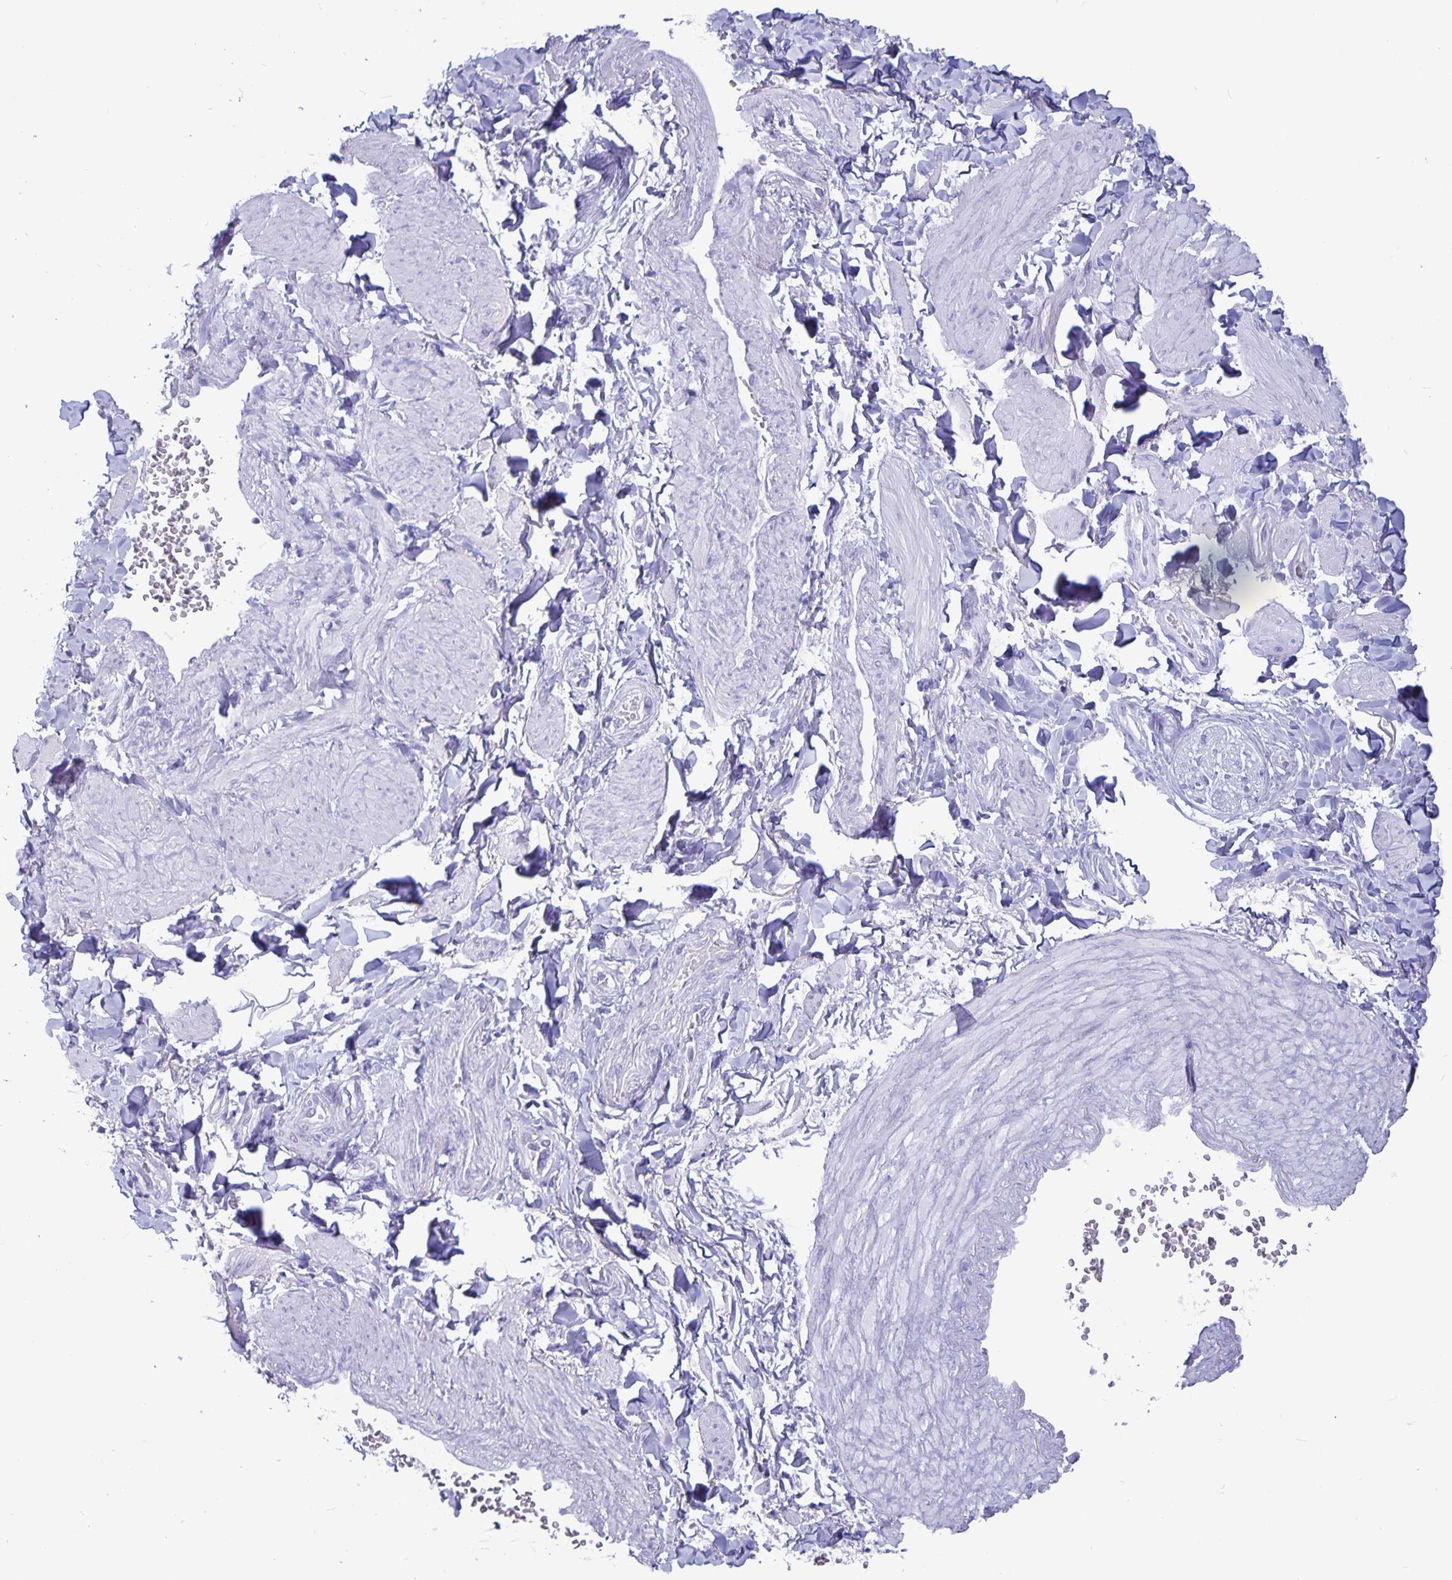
{"staining": {"intensity": "negative", "quantity": "none", "location": "none"}, "tissue": "adipose tissue", "cell_type": "Adipocytes", "image_type": "normal", "snomed": [{"axis": "morphology", "description": "Normal tissue, NOS"}, {"axis": "topography", "description": "Epididymis"}, {"axis": "topography", "description": "Peripheral nerve tissue"}], "caption": "Adipose tissue was stained to show a protein in brown. There is no significant staining in adipocytes. (Brightfield microscopy of DAB (3,3'-diaminobenzidine) immunohistochemistry at high magnification).", "gene": "BPIFA3", "patient": {"sex": "male", "age": 32}}